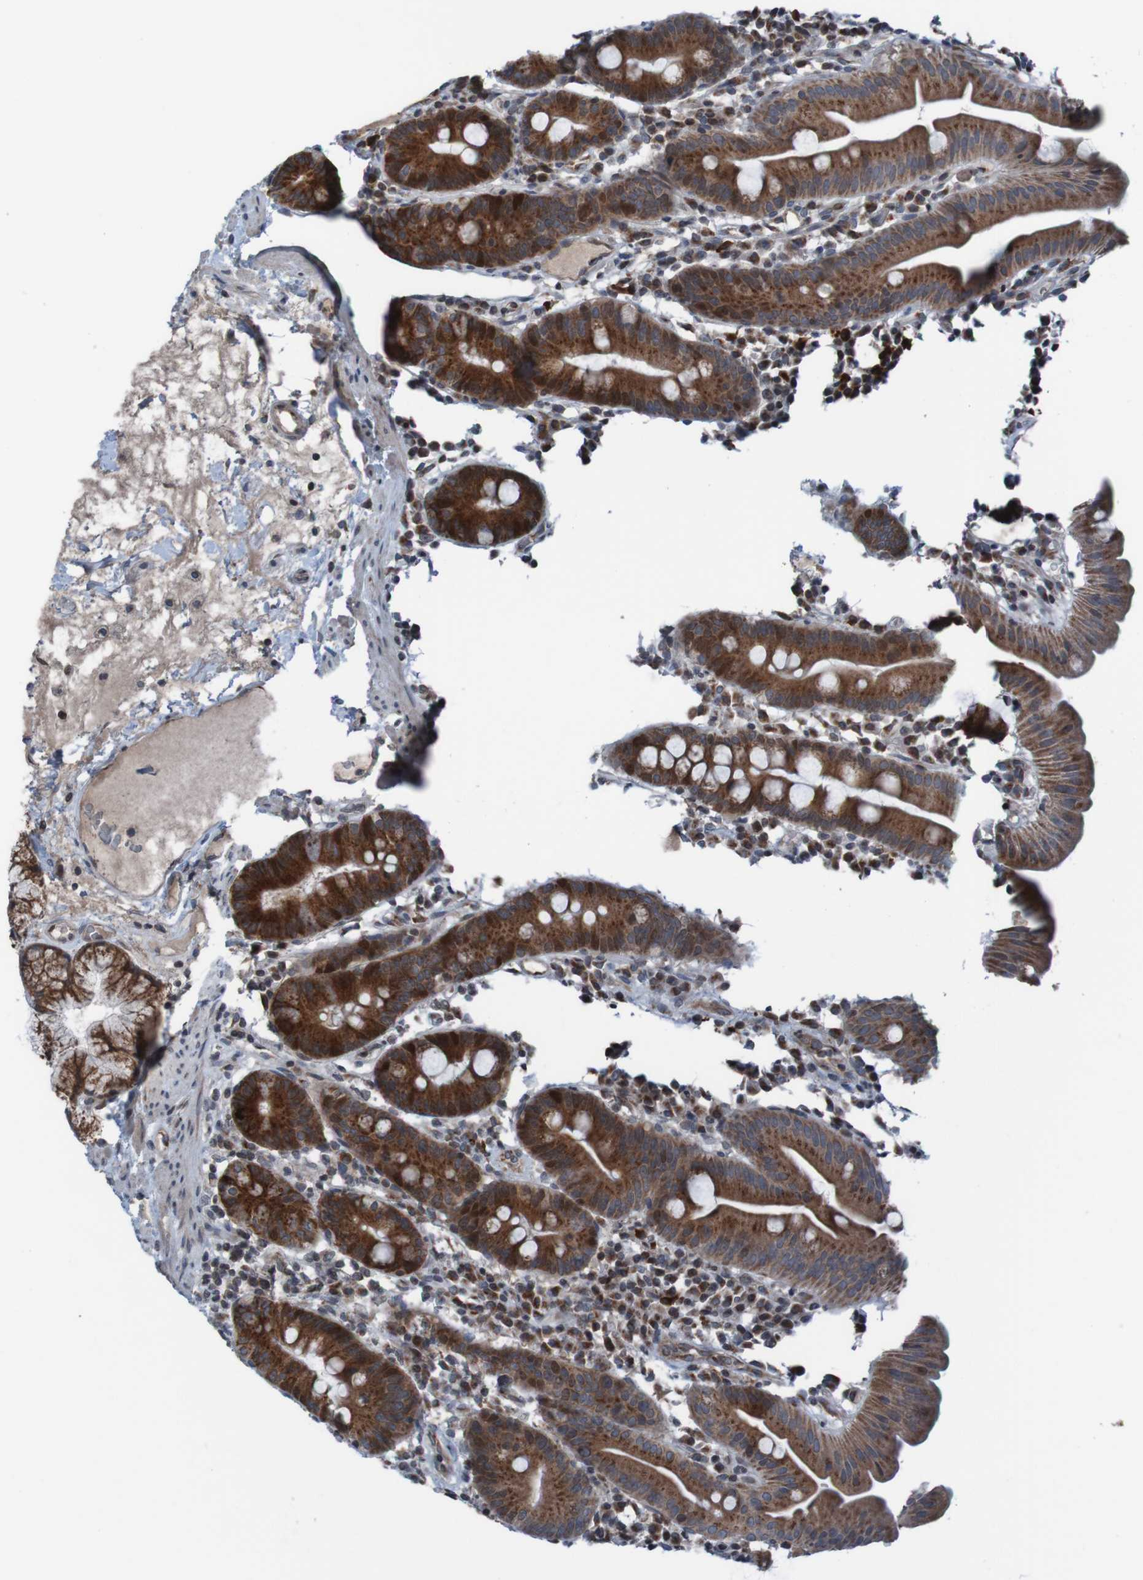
{"staining": {"intensity": "strong", "quantity": ">75%", "location": "cytoplasmic/membranous"}, "tissue": "duodenum", "cell_type": "Glandular cells", "image_type": "normal", "snomed": [{"axis": "morphology", "description": "Normal tissue, NOS"}, {"axis": "topography", "description": "Duodenum"}], "caption": "IHC micrograph of normal duodenum stained for a protein (brown), which demonstrates high levels of strong cytoplasmic/membranous staining in approximately >75% of glandular cells.", "gene": "UNG", "patient": {"sex": "male", "age": 50}}